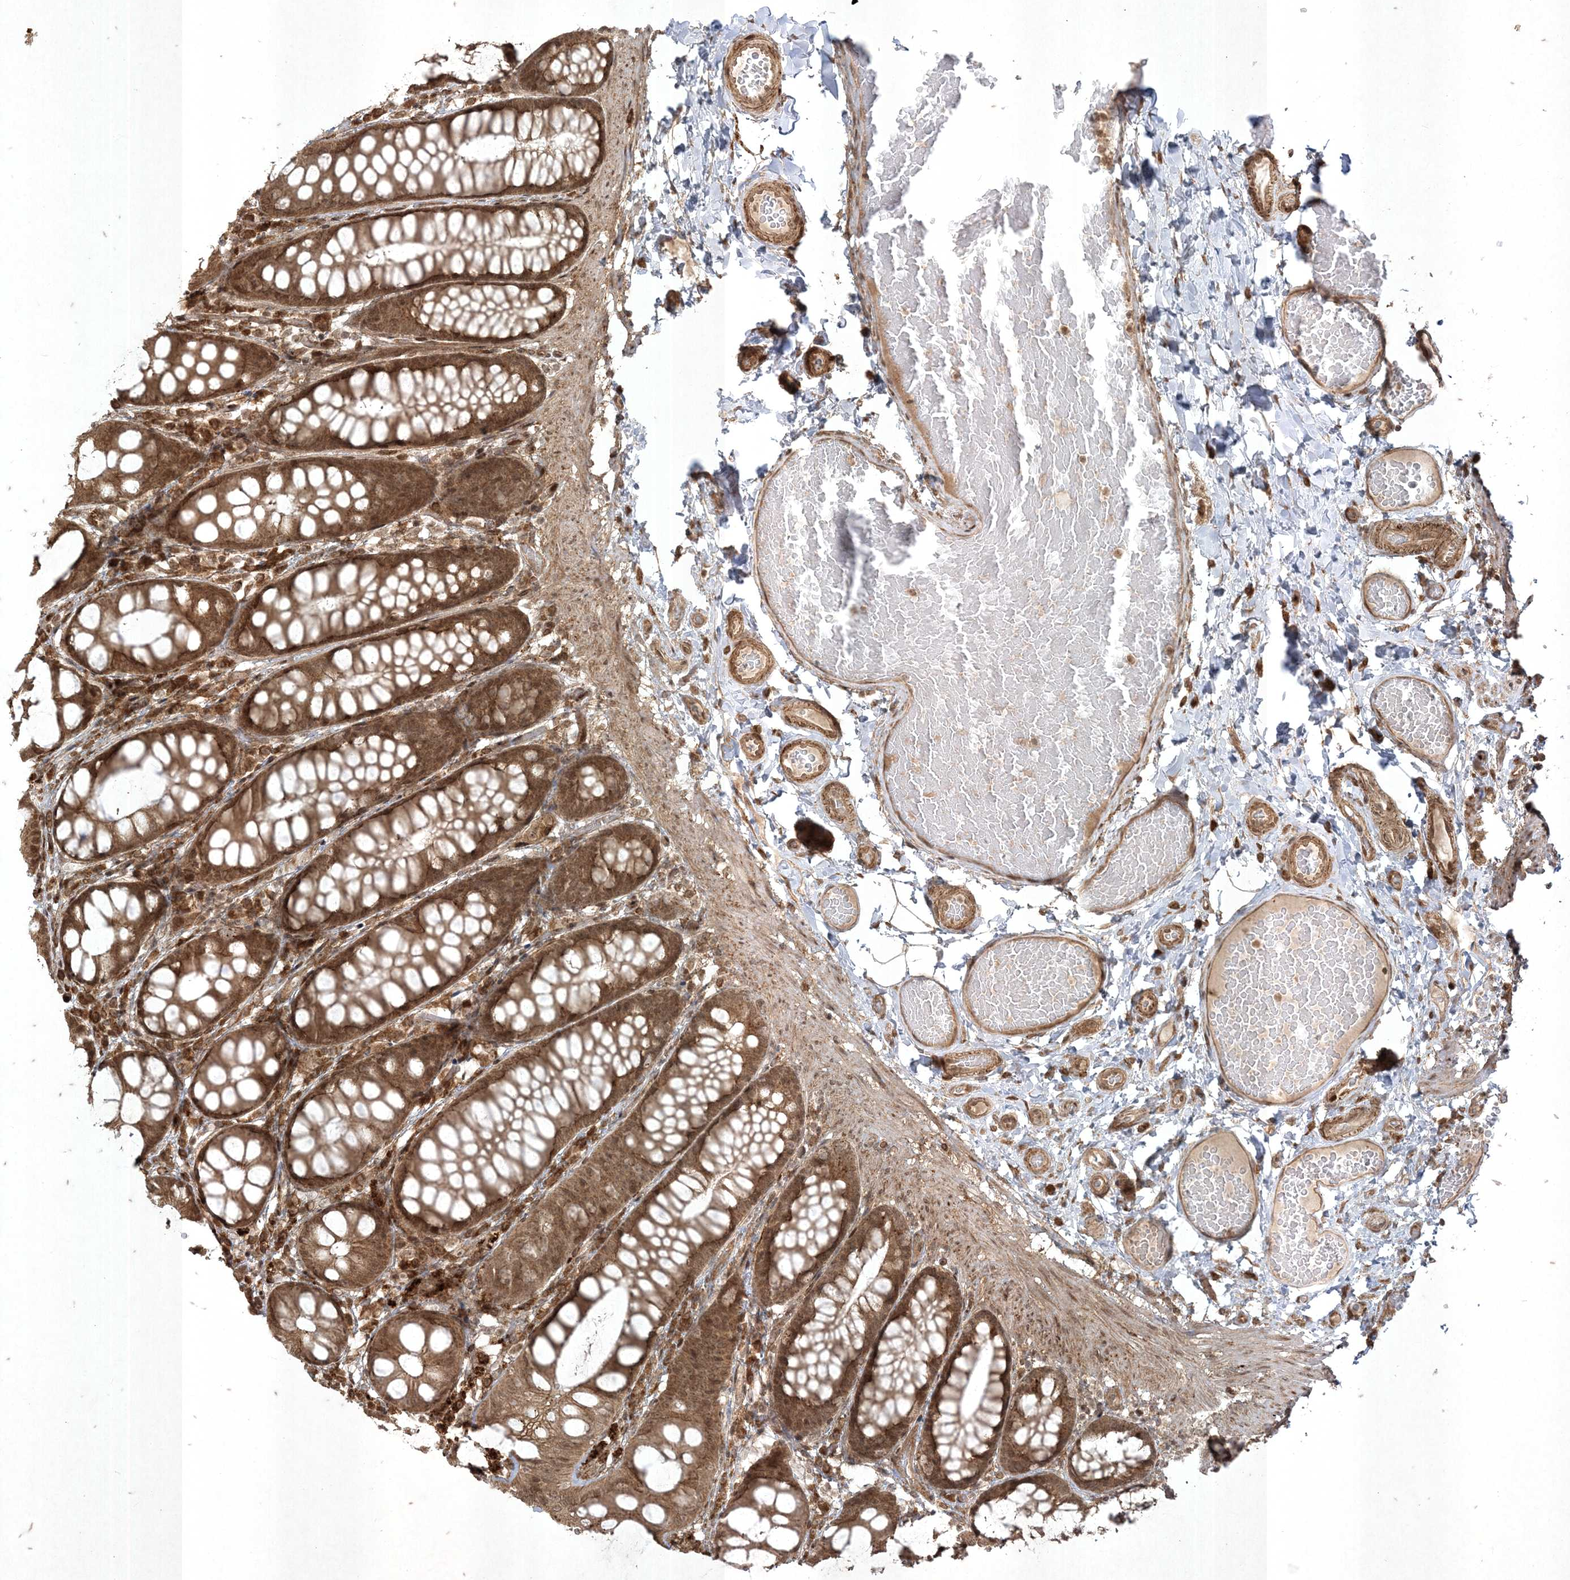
{"staining": {"intensity": "moderate", "quantity": ">75%", "location": "cytoplasmic/membranous"}, "tissue": "colon", "cell_type": "Endothelial cells", "image_type": "normal", "snomed": [{"axis": "morphology", "description": "Normal tissue, NOS"}, {"axis": "topography", "description": "Colon"}], "caption": "Immunohistochemical staining of normal colon demonstrates moderate cytoplasmic/membranous protein staining in approximately >75% of endothelial cells.", "gene": "RRAS", "patient": {"sex": "male", "age": 47}}